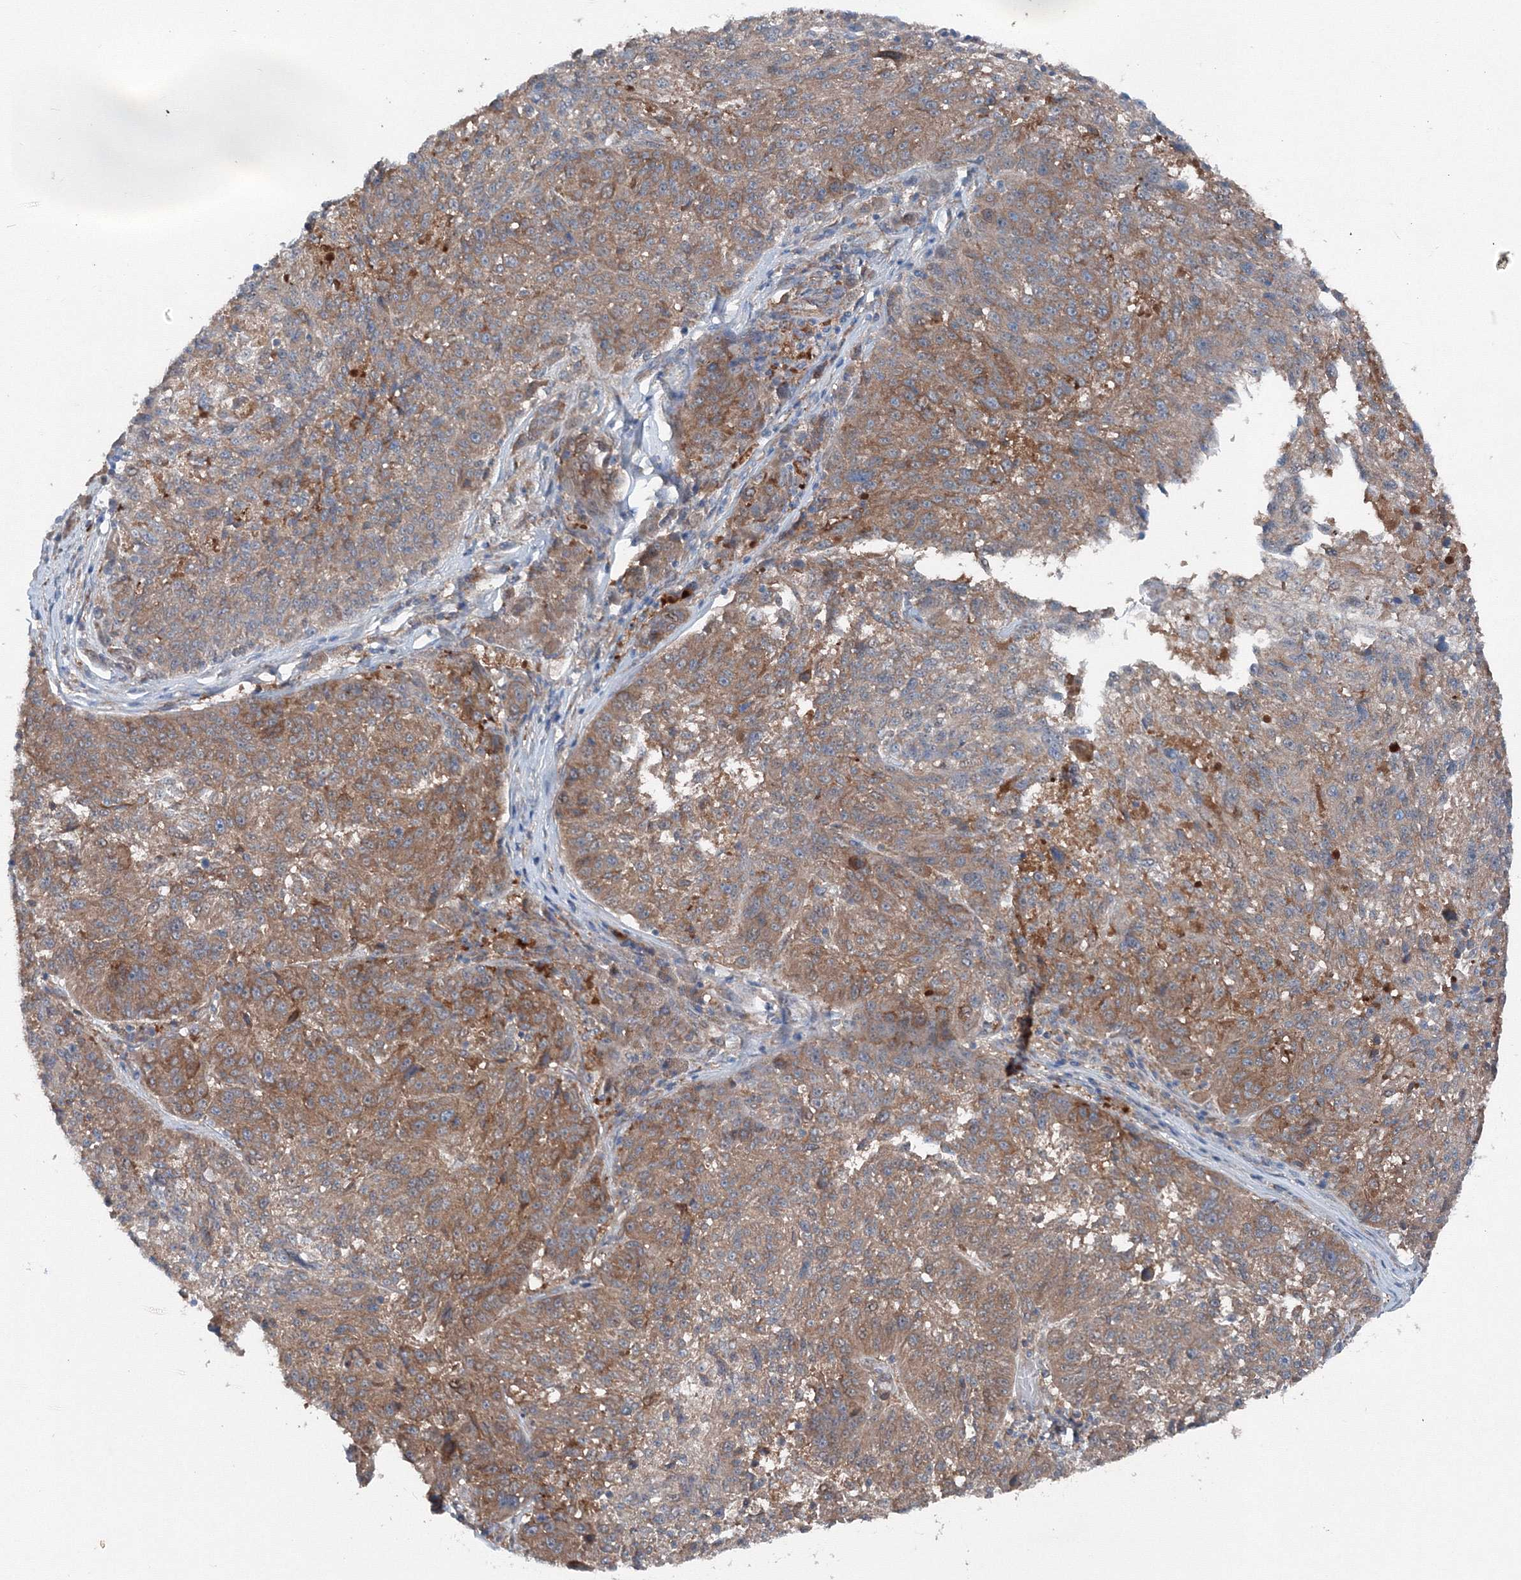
{"staining": {"intensity": "moderate", "quantity": ">75%", "location": "cytoplasmic/membranous"}, "tissue": "melanoma", "cell_type": "Tumor cells", "image_type": "cancer", "snomed": [{"axis": "morphology", "description": "Malignant melanoma, NOS"}, {"axis": "topography", "description": "Skin"}], "caption": "Melanoma stained with DAB immunohistochemistry (IHC) demonstrates medium levels of moderate cytoplasmic/membranous staining in about >75% of tumor cells. The staining was performed using DAB (3,3'-diaminobenzidine), with brown indicating positive protein expression. Nuclei are stained blue with hematoxylin.", "gene": "TPRKB", "patient": {"sex": "male", "age": 53}}